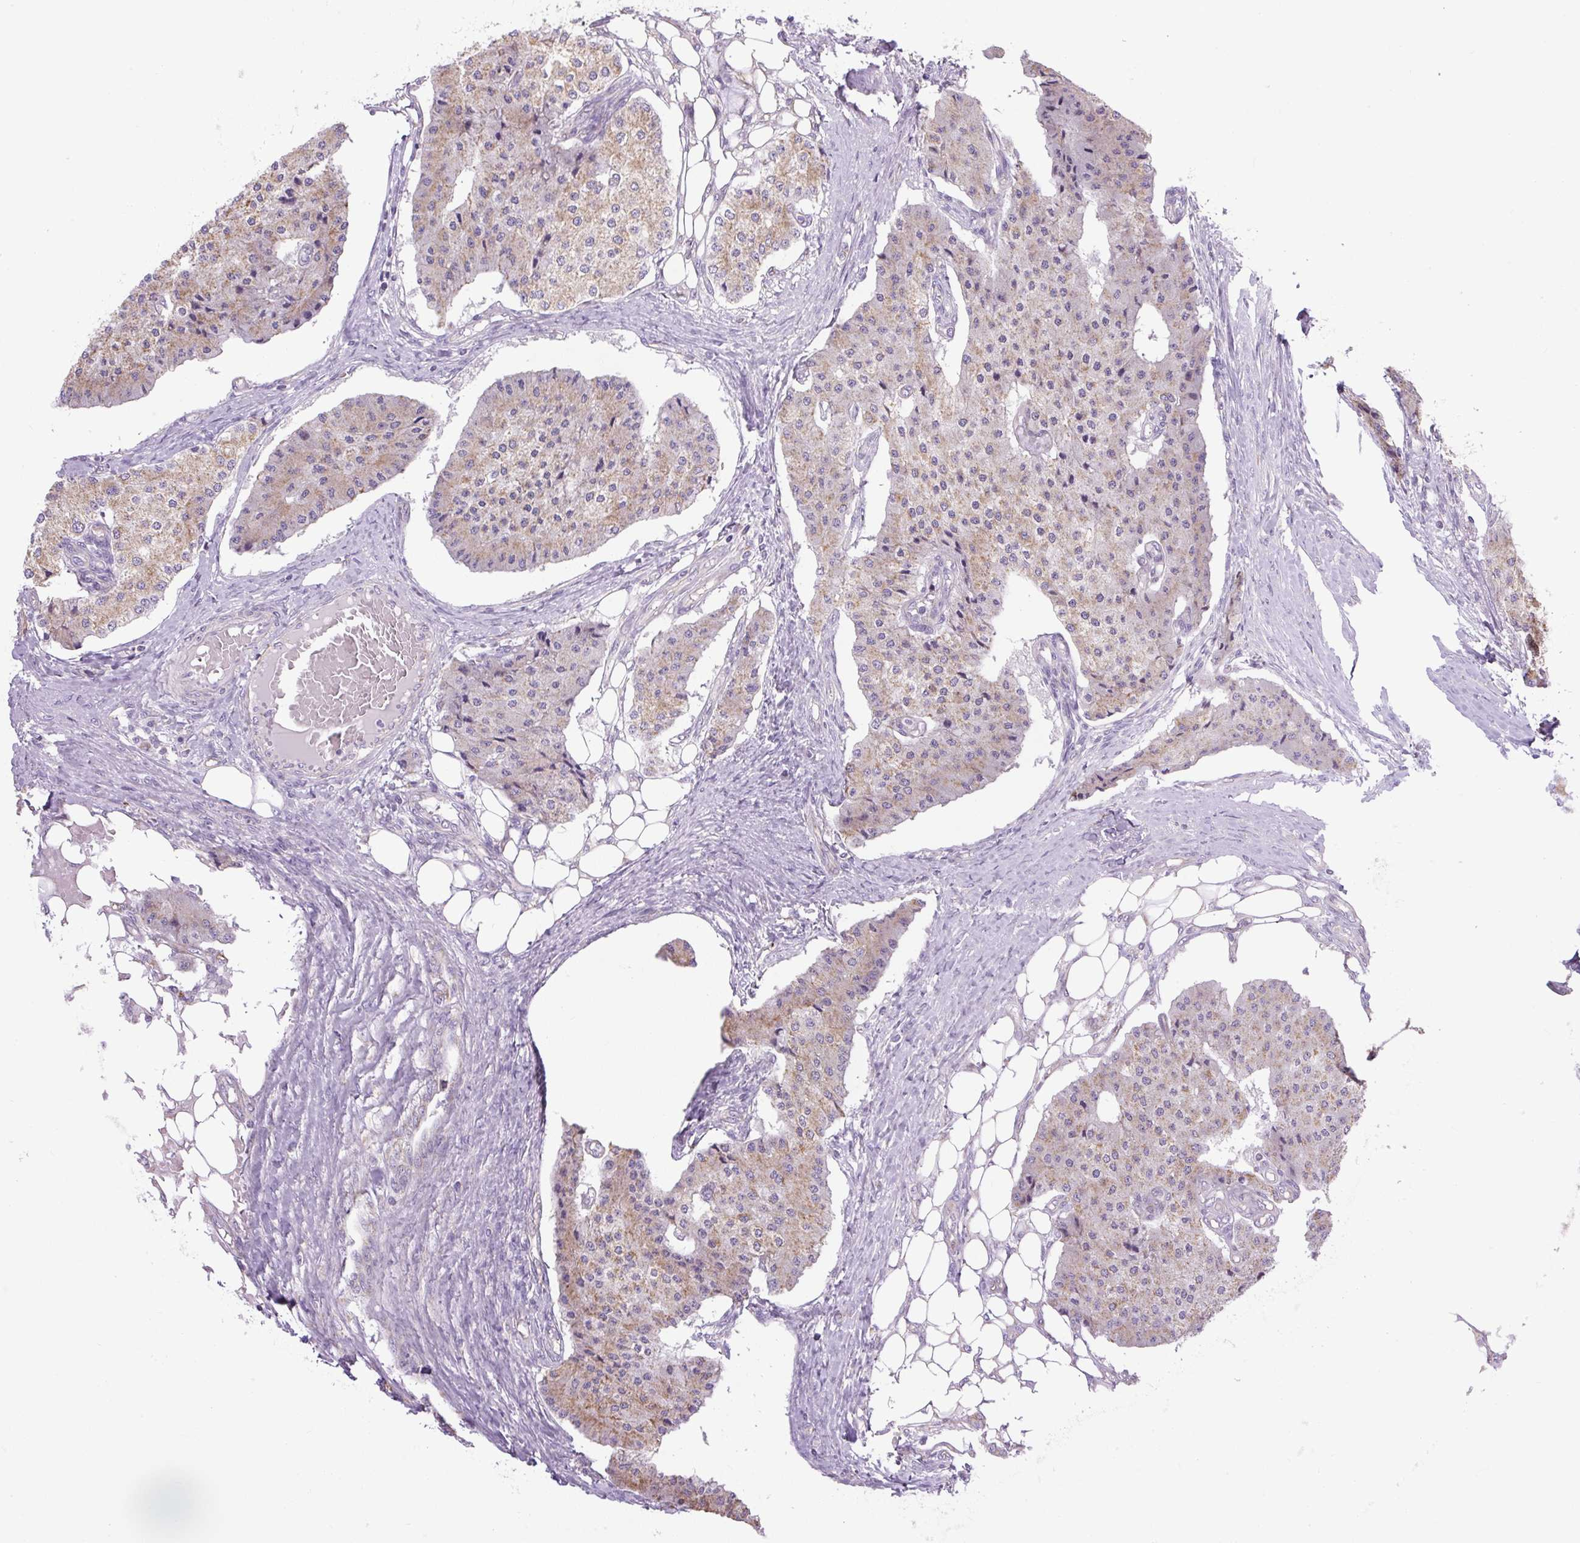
{"staining": {"intensity": "weak", "quantity": "25%-75%", "location": "cytoplasmic/membranous"}, "tissue": "carcinoid", "cell_type": "Tumor cells", "image_type": "cancer", "snomed": [{"axis": "morphology", "description": "Carcinoid, malignant, NOS"}, {"axis": "topography", "description": "Colon"}], "caption": "Protein staining of carcinoid tissue displays weak cytoplasmic/membranous positivity in approximately 25%-75% of tumor cells. (DAB (3,3'-diaminobenzidine) = brown stain, brightfield microscopy at high magnification).", "gene": "RNASE10", "patient": {"sex": "female", "age": 52}}